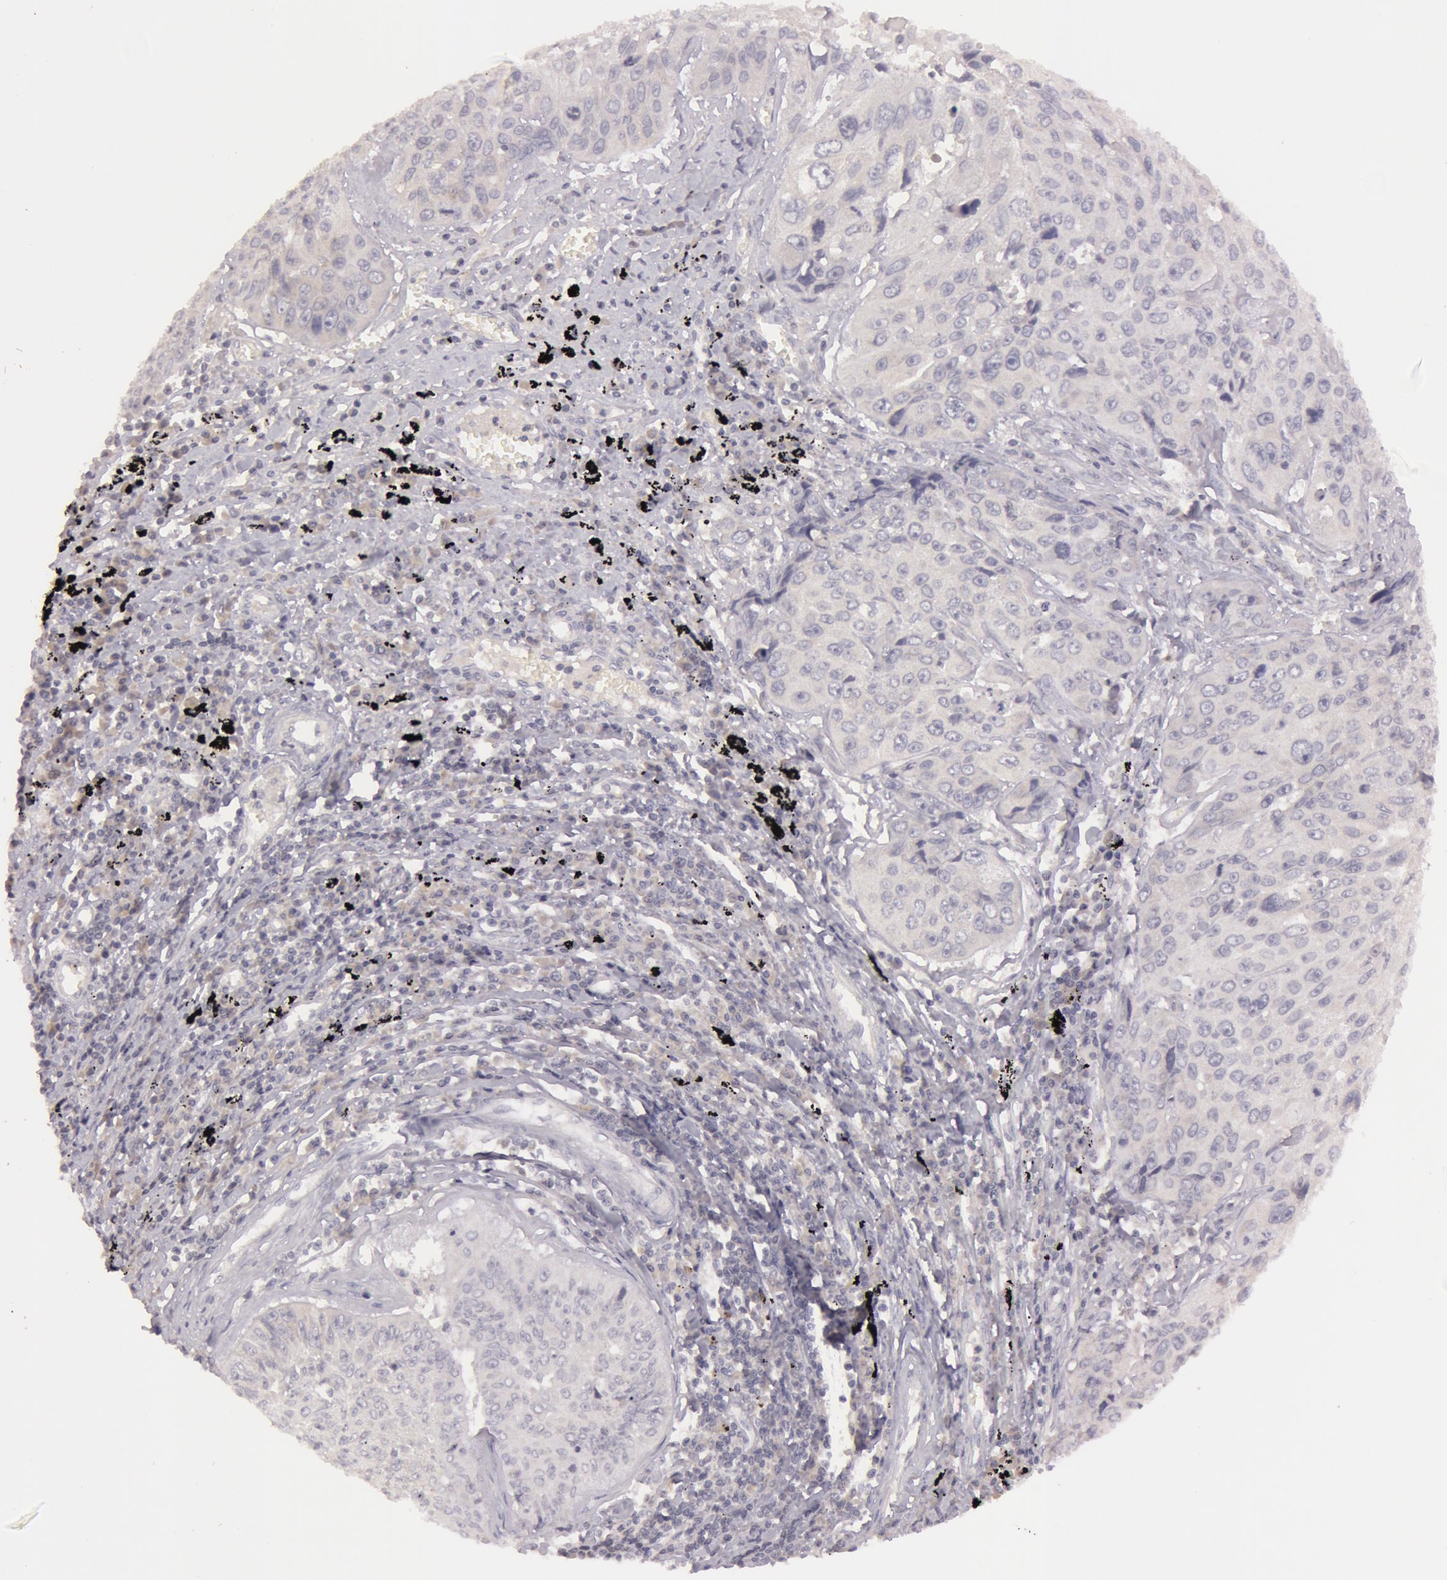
{"staining": {"intensity": "negative", "quantity": "none", "location": "none"}, "tissue": "lung cancer", "cell_type": "Tumor cells", "image_type": "cancer", "snomed": [{"axis": "morphology", "description": "Adenocarcinoma, NOS"}, {"axis": "topography", "description": "Lung"}], "caption": "Tumor cells are negative for protein expression in human lung cancer.", "gene": "MXRA5", "patient": {"sex": "male", "age": 60}}